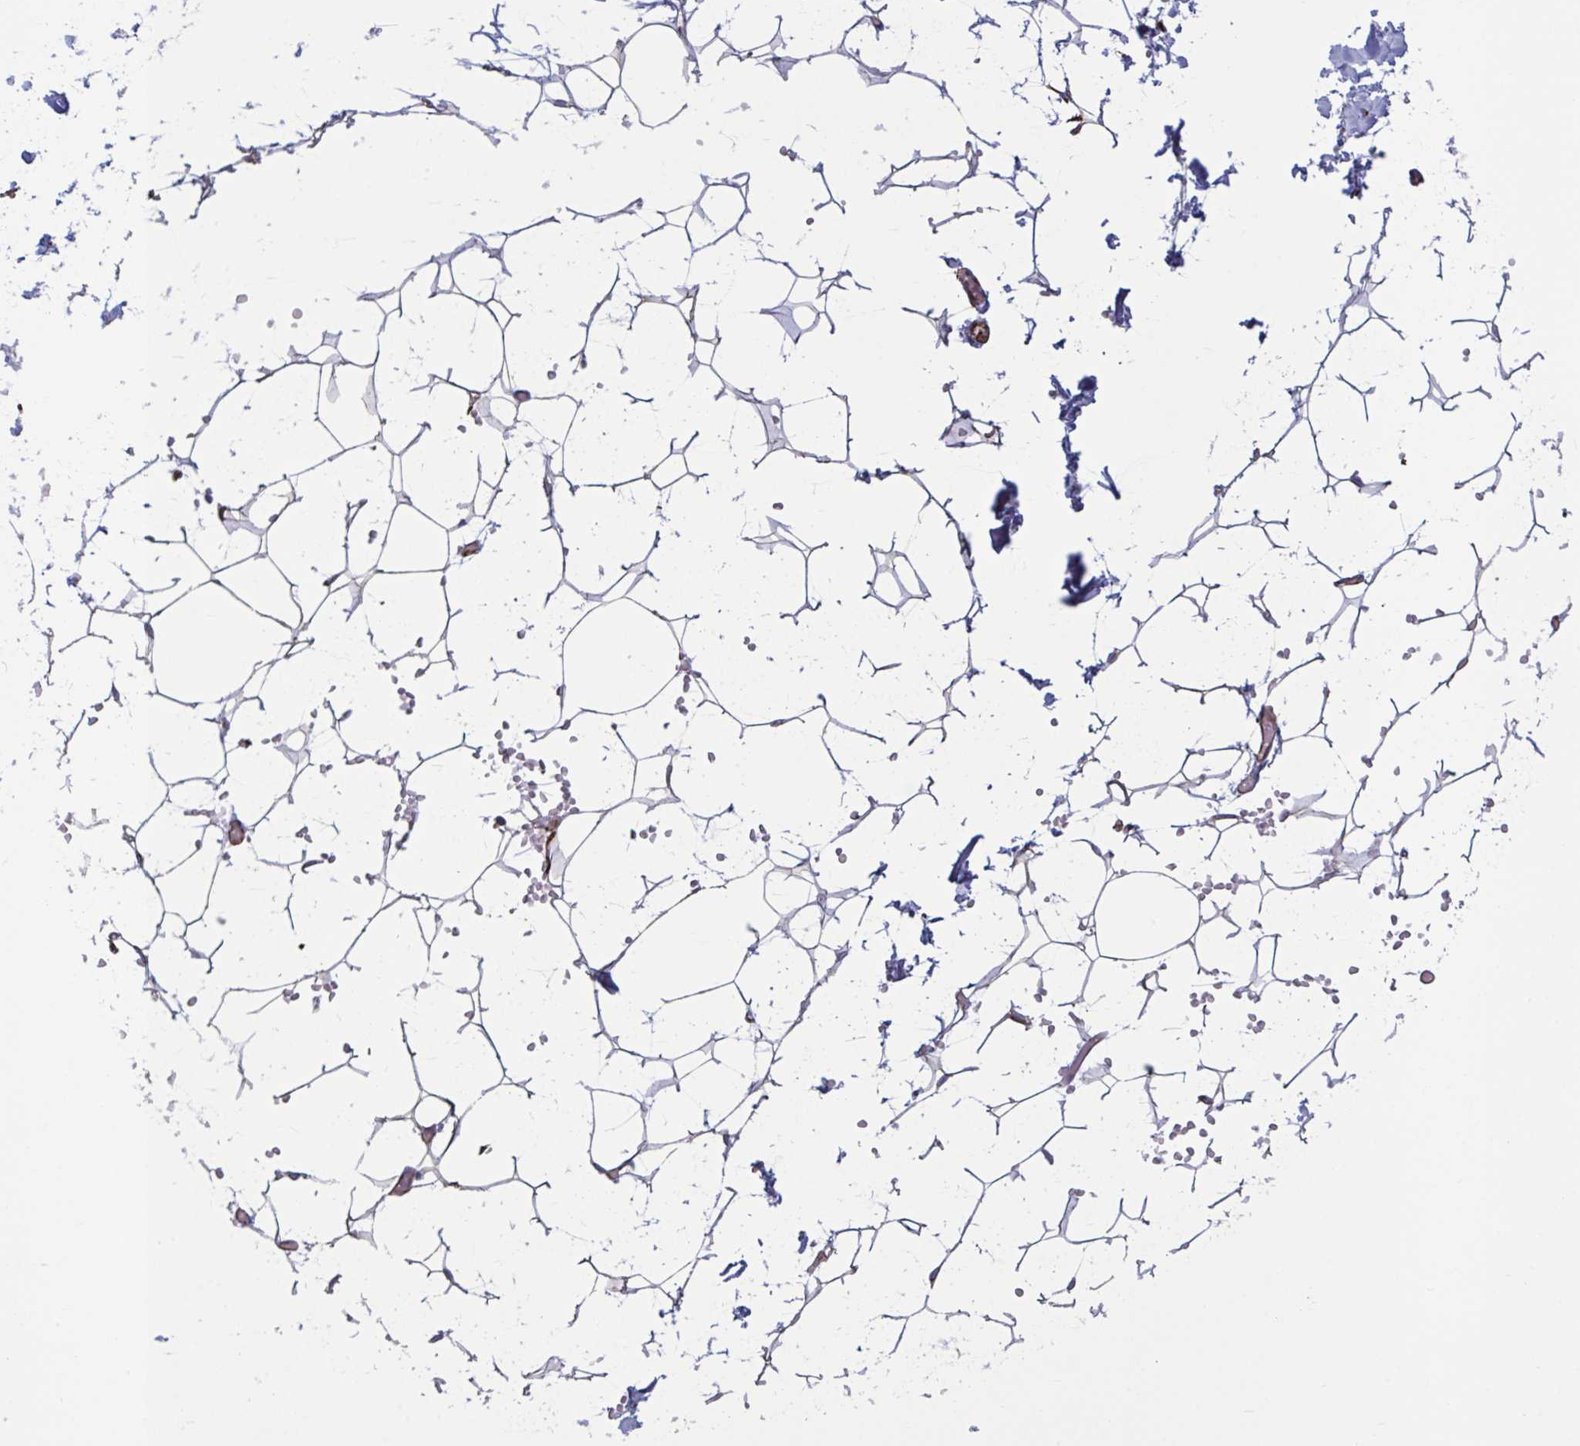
{"staining": {"intensity": "negative", "quantity": "none", "location": "none"}, "tissue": "adipose tissue", "cell_type": "Adipocytes", "image_type": "normal", "snomed": [{"axis": "morphology", "description": "Normal tissue, NOS"}, {"axis": "topography", "description": "Skin"}, {"axis": "topography", "description": "Peripheral nerve tissue"}], "caption": "Micrograph shows no significant protein positivity in adipocytes of benign adipose tissue.", "gene": "OR1L3", "patient": {"sex": "female", "age": 56}}